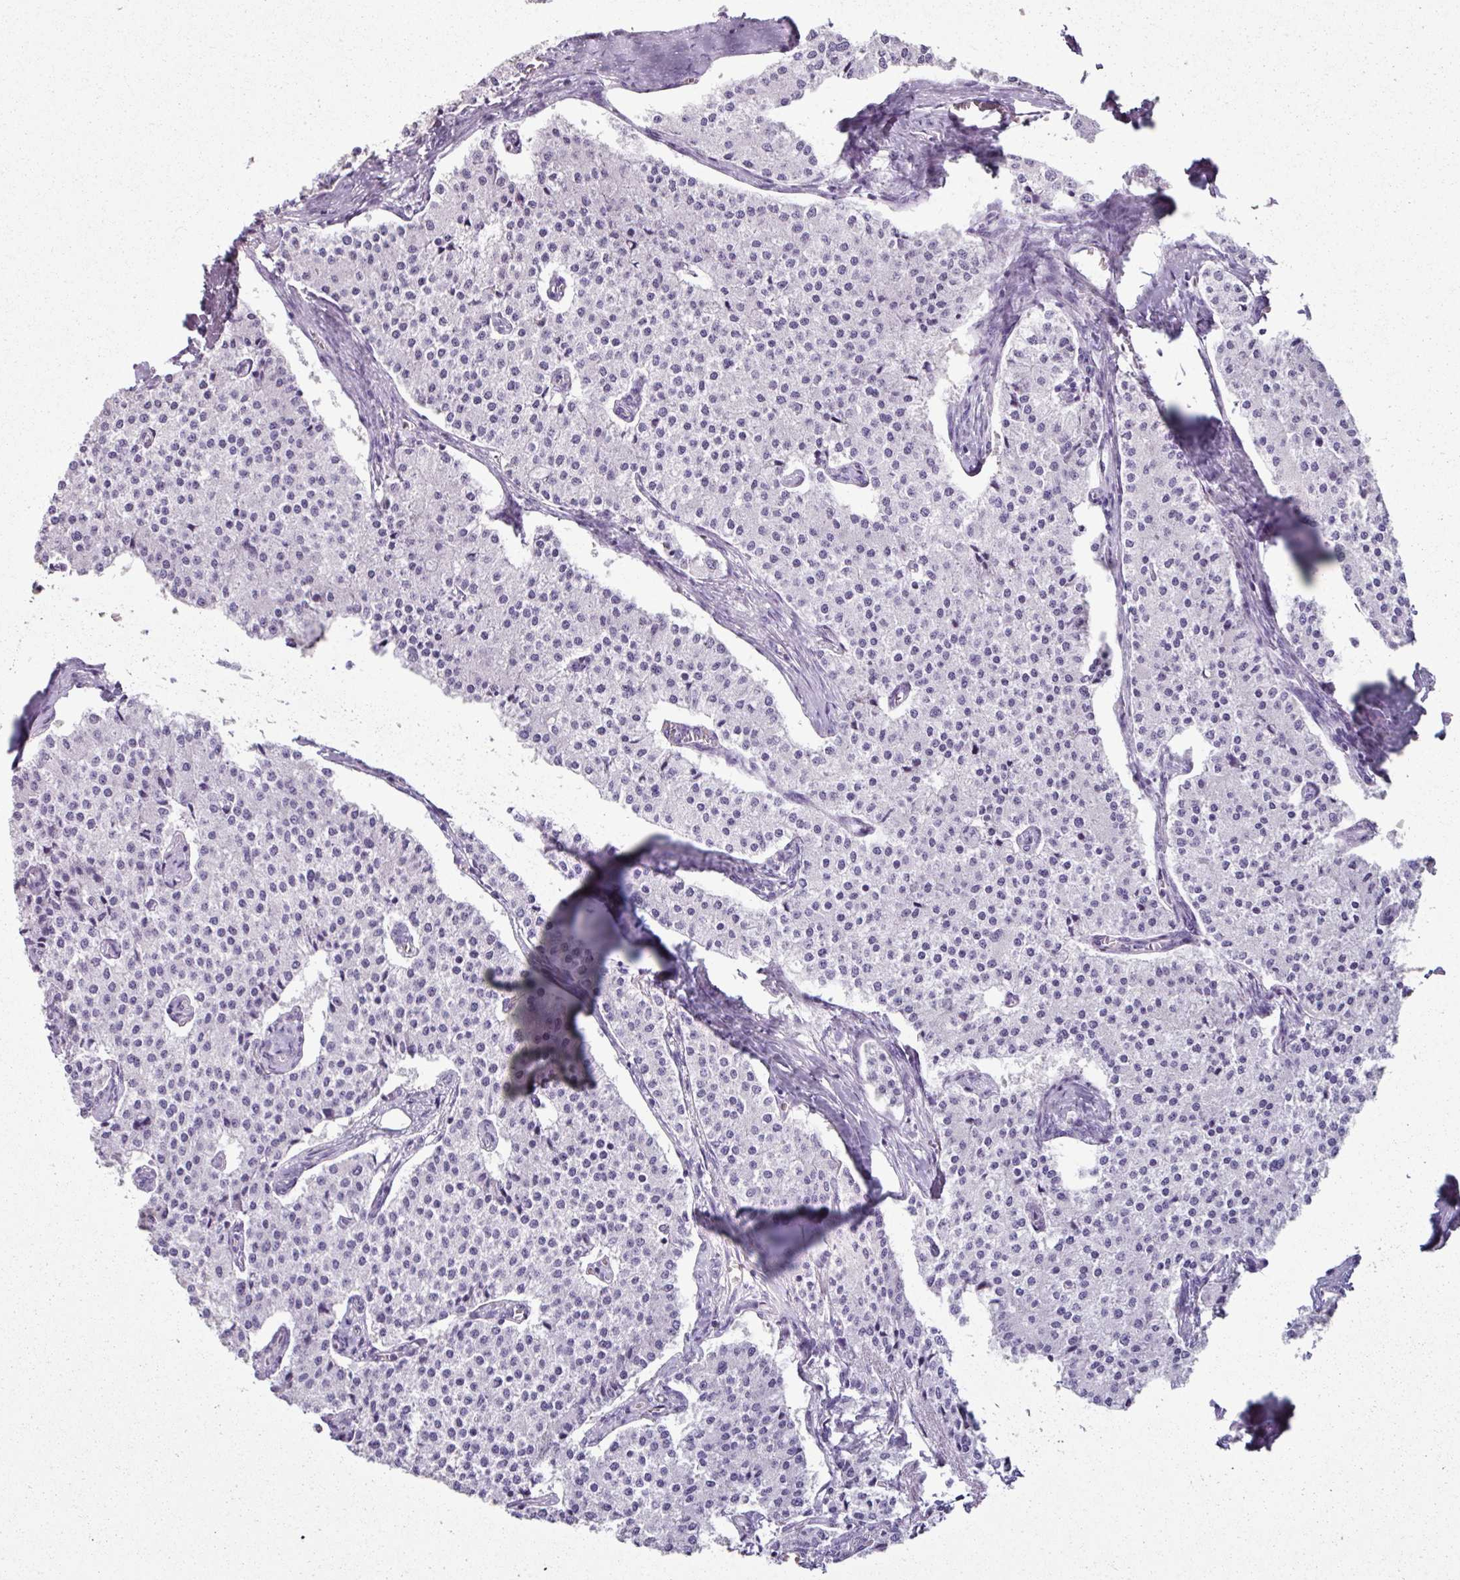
{"staining": {"intensity": "negative", "quantity": "none", "location": "none"}, "tissue": "carcinoid", "cell_type": "Tumor cells", "image_type": "cancer", "snomed": [{"axis": "morphology", "description": "Carcinoid, malignant, NOS"}, {"axis": "topography", "description": "Colon"}], "caption": "A high-resolution histopathology image shows immunohistochemistry staining of carcinoid, which exhibits no significant expression in tumor cells.", "gene": "SCT", "patient": {"sex": "female", "age": 52}}